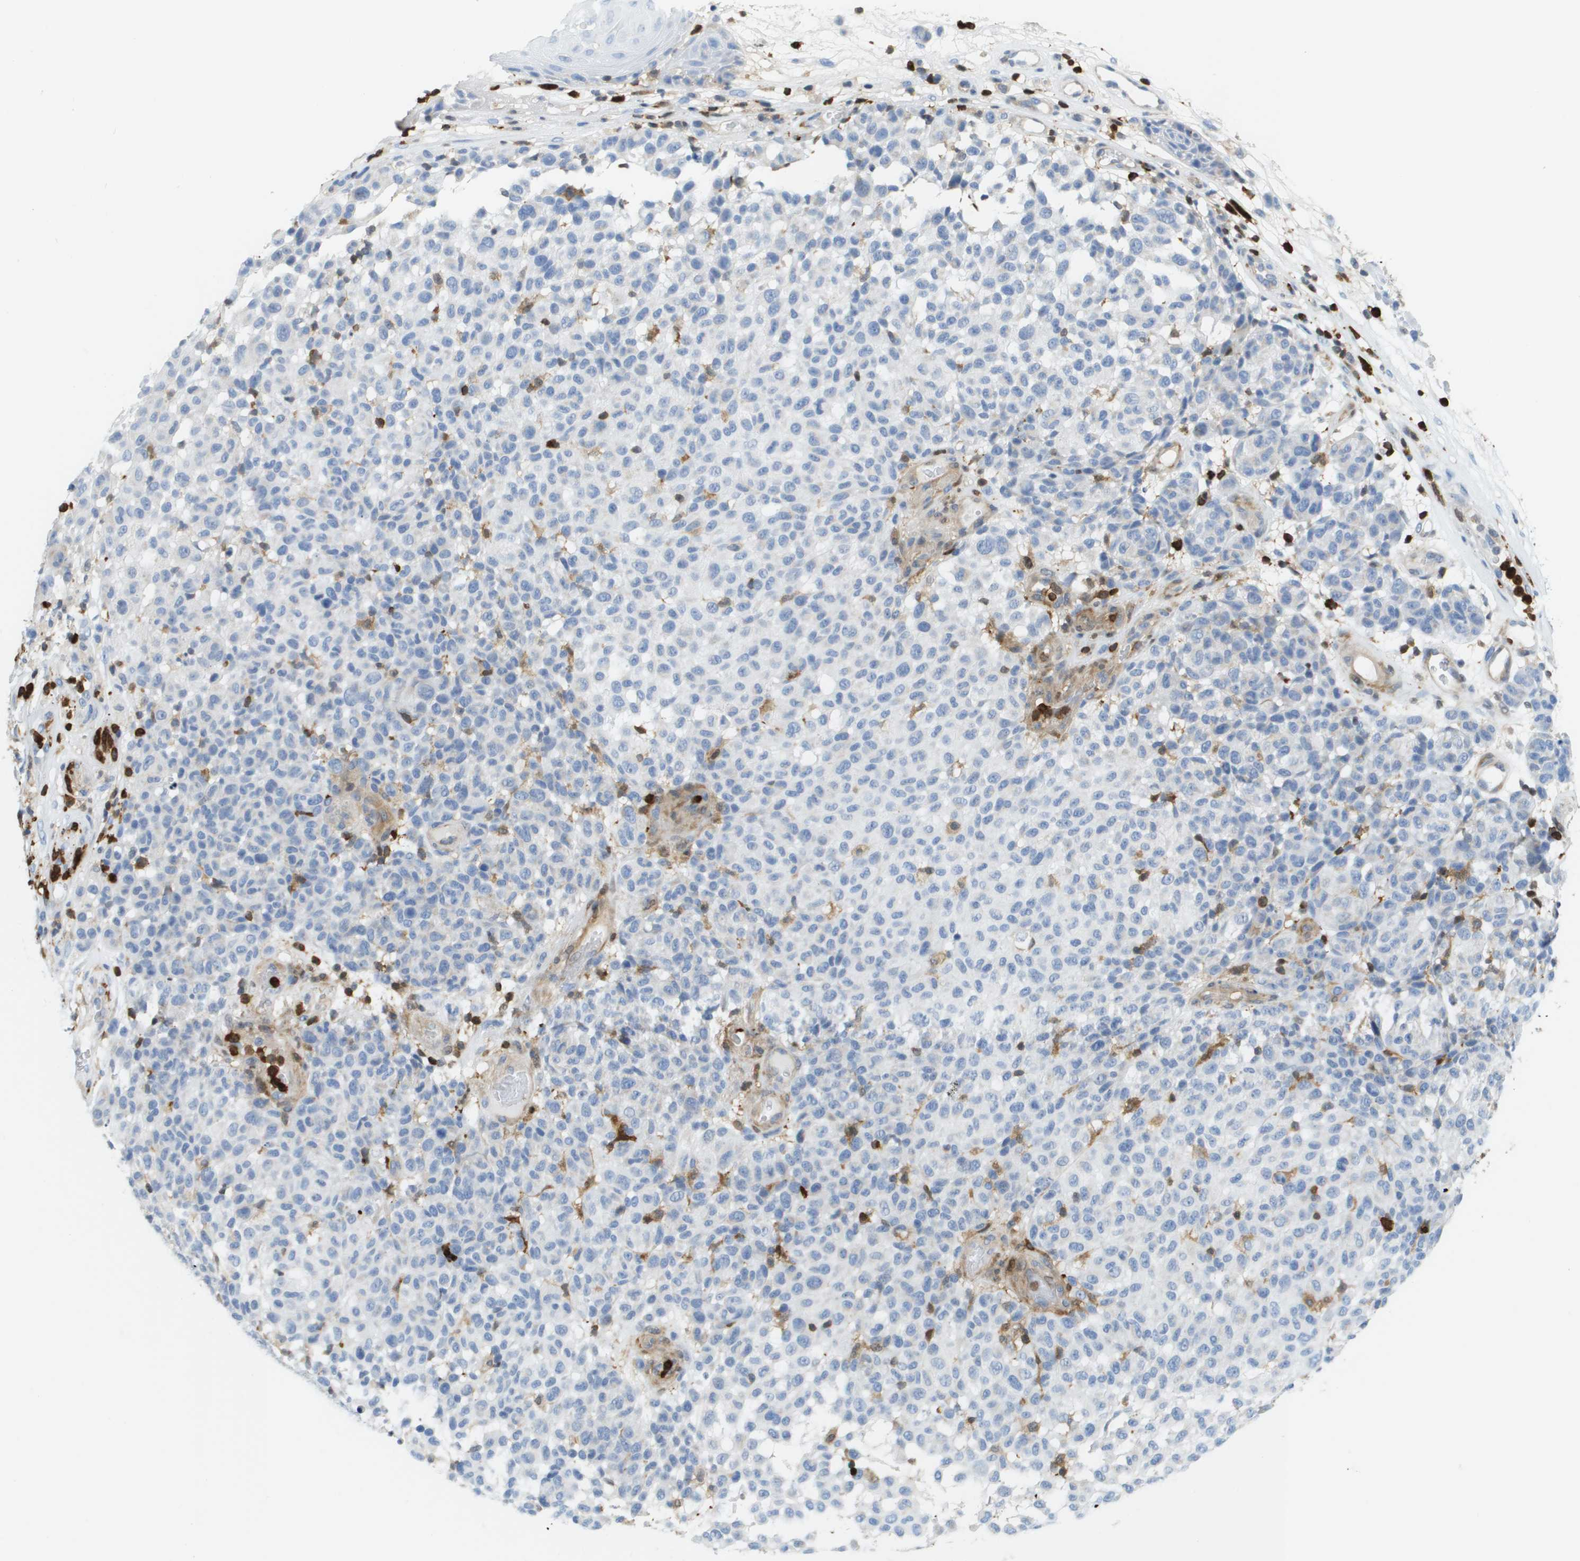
{"staining": {"intensity": "negative", "quantity": "none", "location": "none"}, "tissue": "melanoma", "cell_type": "Tumor cells", "image_type": "cancer", "snomed": [{"axis": "morphology", "description": "Malignant melanoma, NOS"}, {"axis": "topography", "description": "Skin"}], "caption": "Immunohistochemical staining of human malignant melanoma displays no significant expression in tumor cells.", "gene": "DOCK5", "patient": {"sex": "male", "age": 59}}